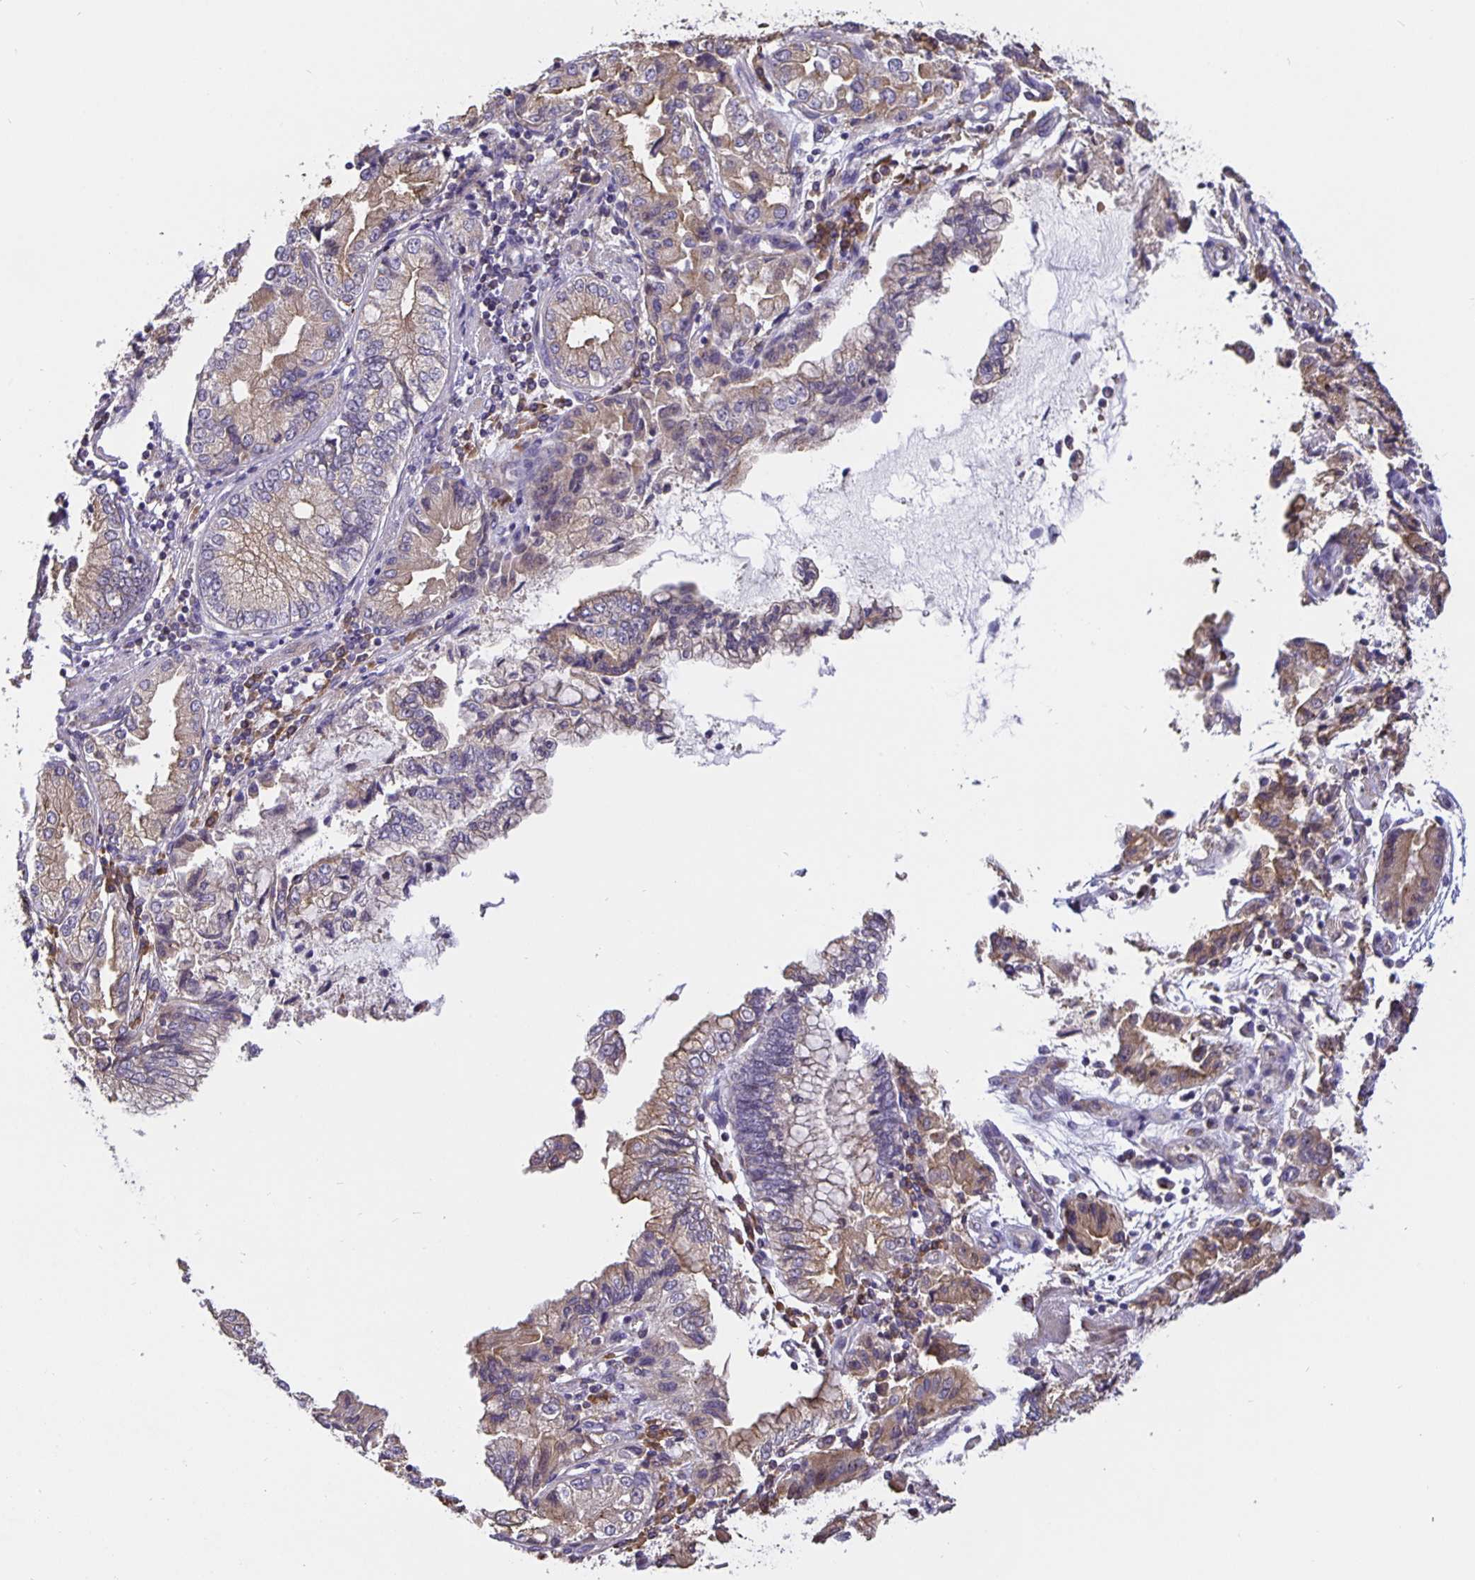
{"staining": {"intensity": "weak", "quantity": "25%-75%", "location": "cytoplasmic/membranous"}, "tissue": "stomach cancer", "cell_type": "Tumor cells", "image_type": "cancer", "snomed": [{"axis": "morphology", "description": "Adenocarcinoma, NOS"}, {"axis": "topography", "description": "Stomach, upper"}], "caption": "Weak cytoplasmic/membranous protein positivity is seen in about 25%-75% of tumor cells in adenocarcinoma (stomach).", "gene": "TMEM71", "patient": {"sex": "female", "age": 74}}